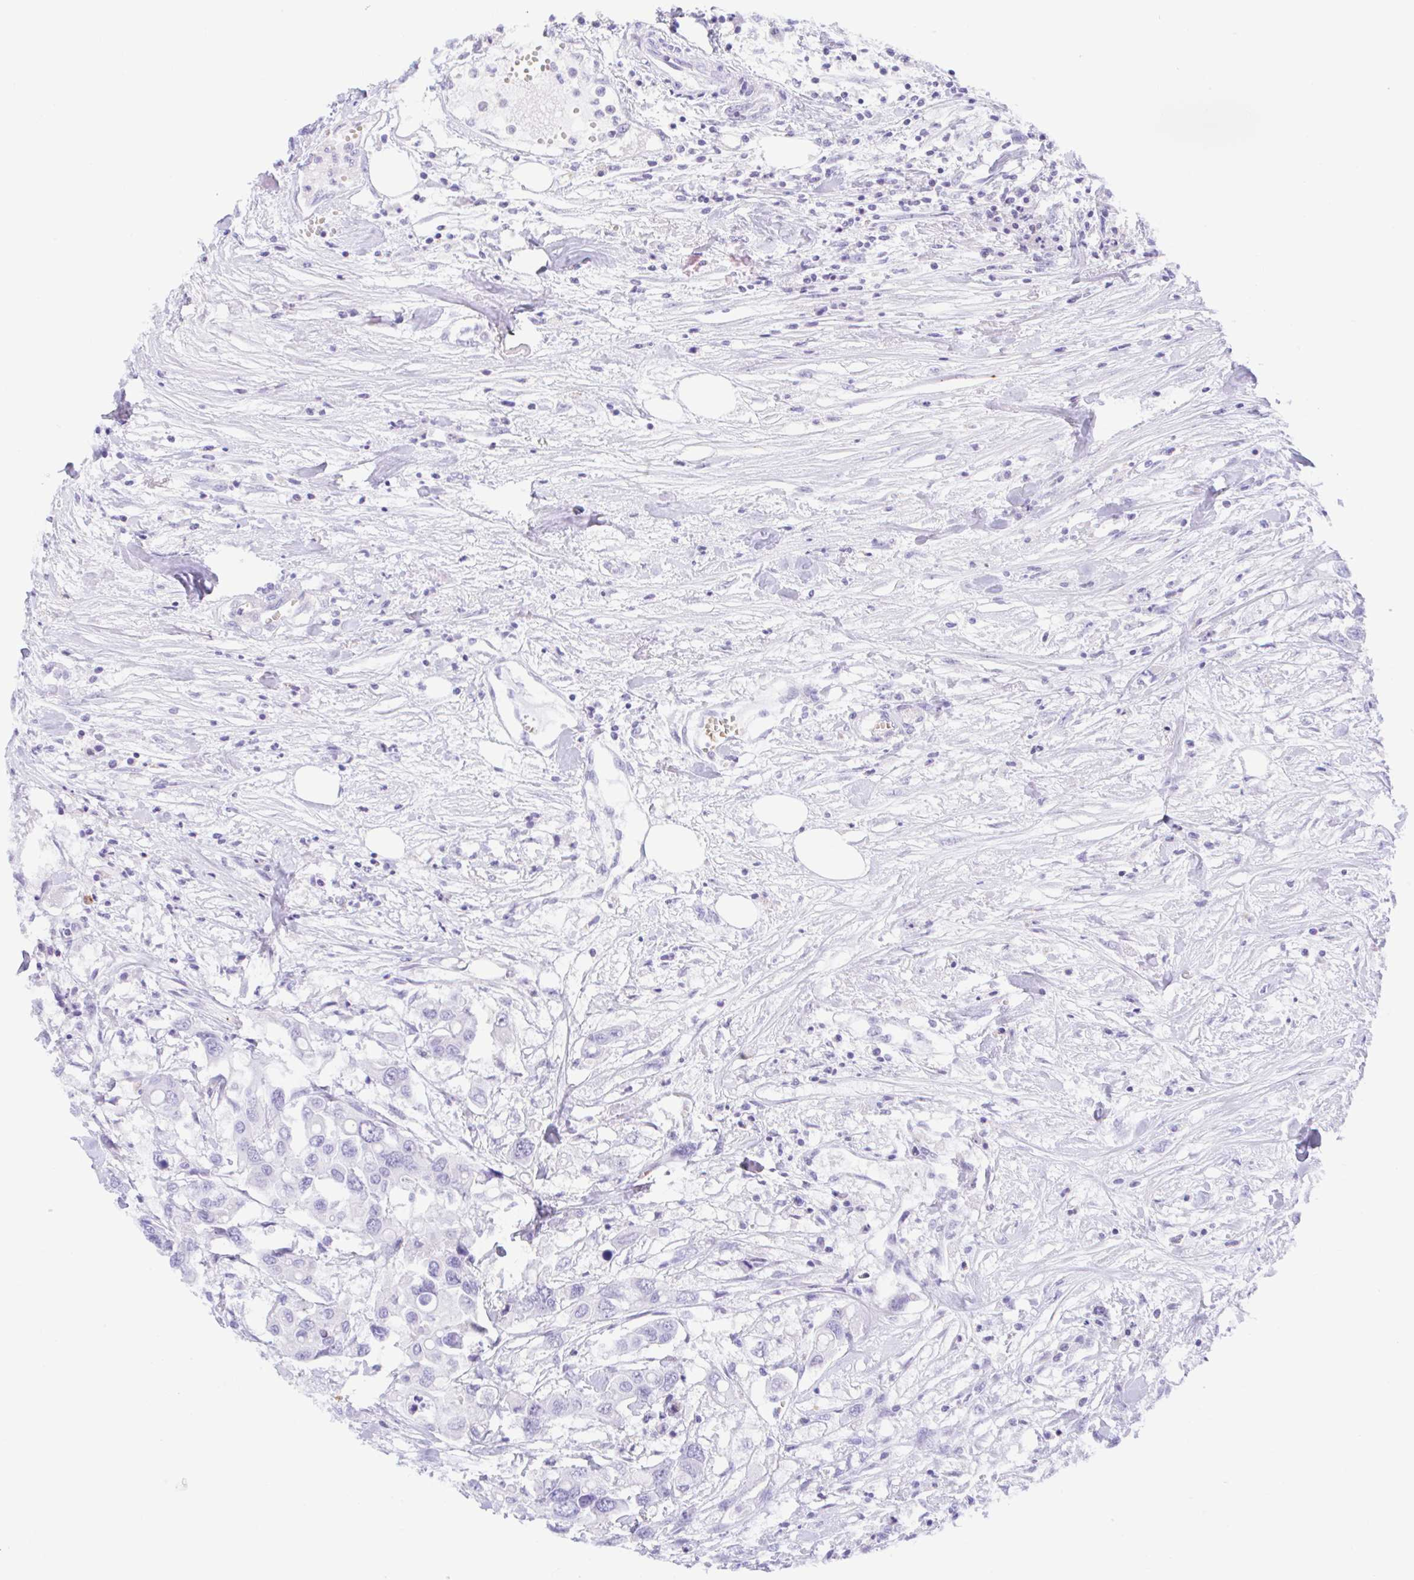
{"staining": {"intensity": "negative", "quantity": "none", "location": "none"}, "tissue": "colorectal cancer", "cell_type": "Tumor cells", "image_type": "cancer", "snomed": [{"axis": "morphology", "description": "Adenocarcinoma, NOS"}, {"axis": "topography", "description": "Colon"}], "caption": "Immunohistochemistry photomicrograph of neoplastic tissue: colorectal cancer (adenocarcinoma) stained with DAB (3,3'-diaminobenzidine) shows no significant protein staining in tumor cells.", "gene": "ANKRD9", "patient": {"sex": "male", "age": 77}}